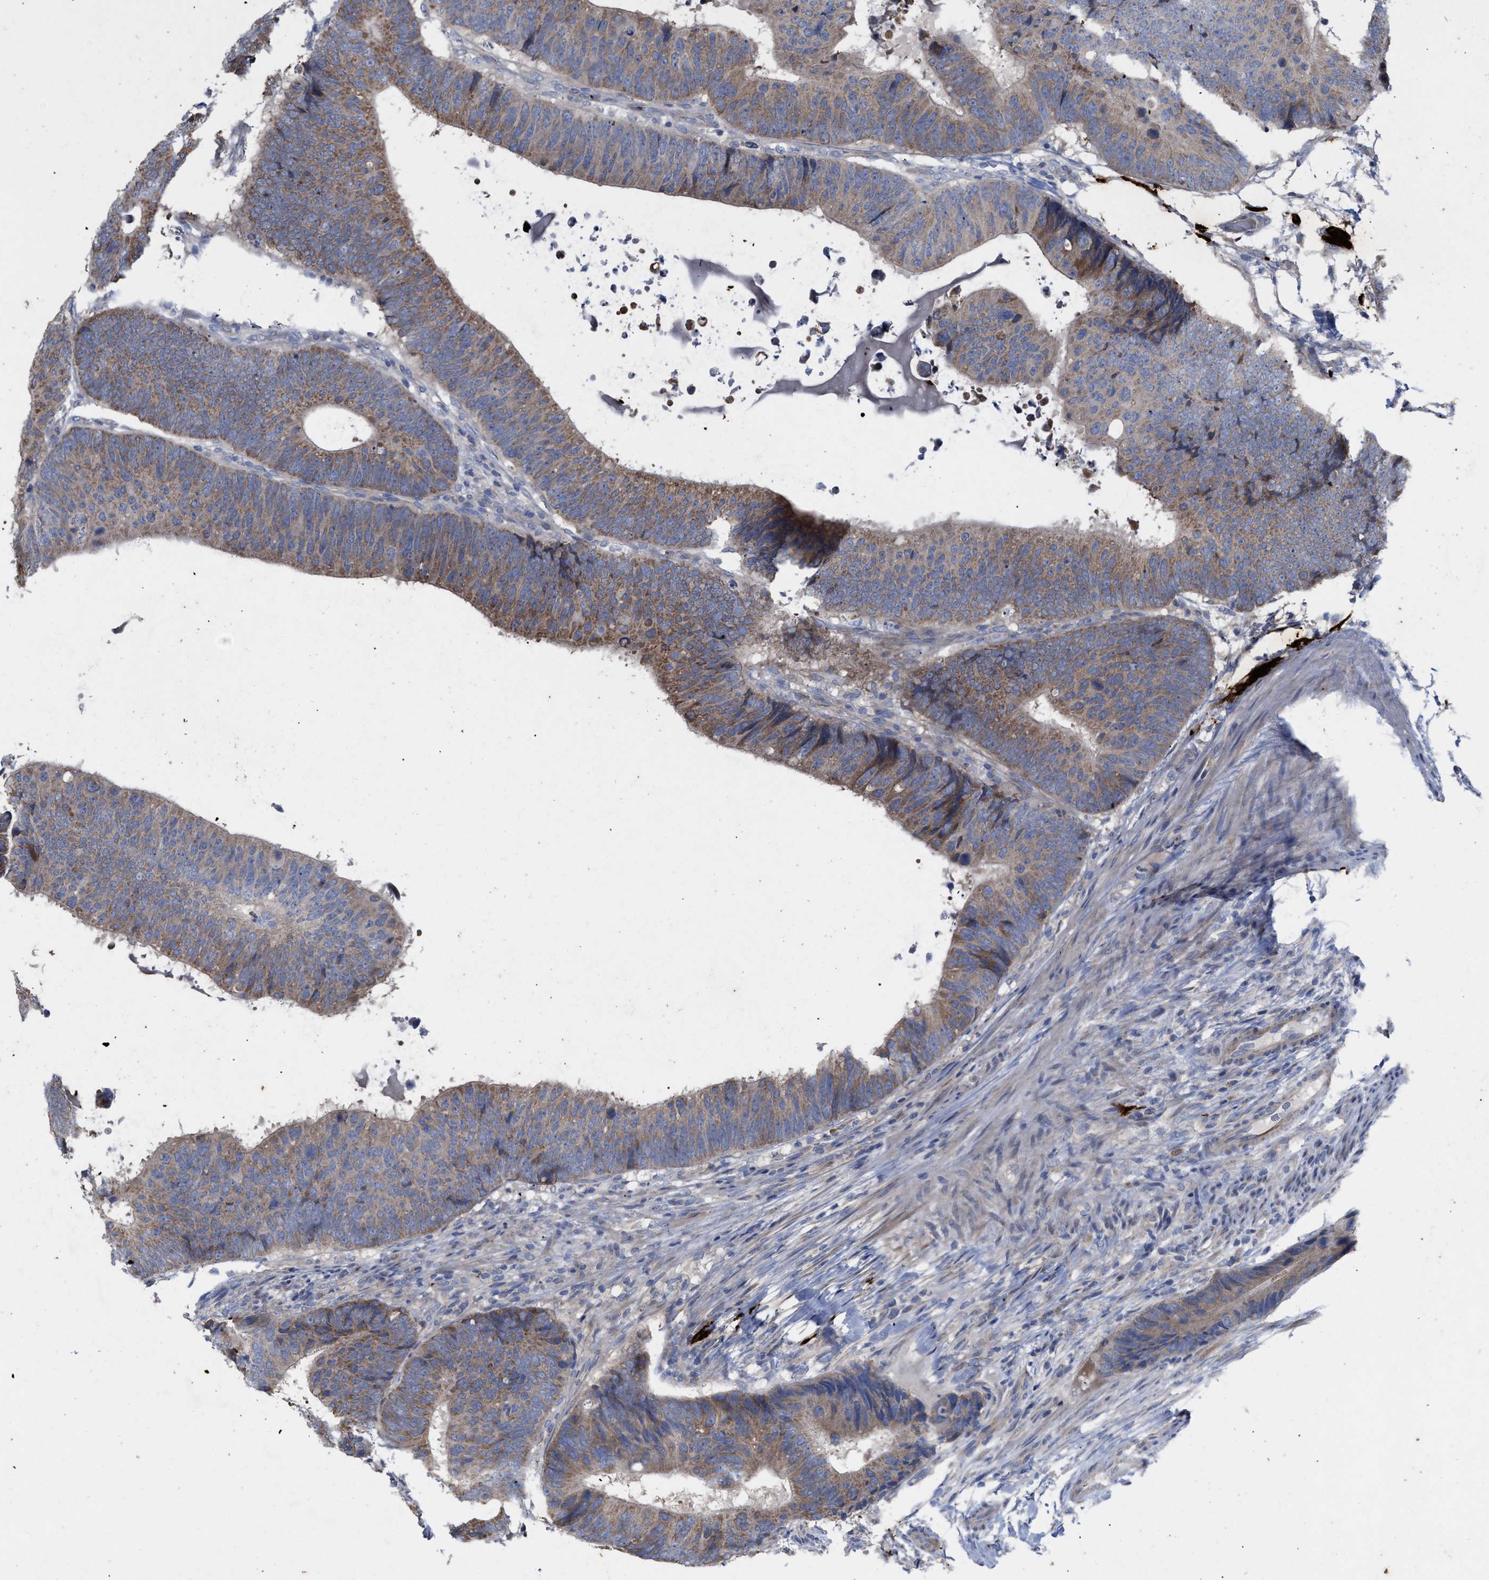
{"staining": {"intensity": "moderate", "quantity": ">75%", "location": "cytoplasmic/membranous"}, "tissue": "colorectal cancer", "cell_type": "Tumor cells", "image_type": "cancer", "snomed": [{"axis": "morphology", "description": "Adenocarcinoma, NOS"}, {"axis": "topography", "description": "Colon"}], "caption": "About >75% of tumor cells in colorectal adenocarcinoma display moderate cytoplasmic/membranous protein staining as visualized by brown immunohistochemical staining.", "gene": "VIP", "patient": {"sex": "male", "age": 56}}